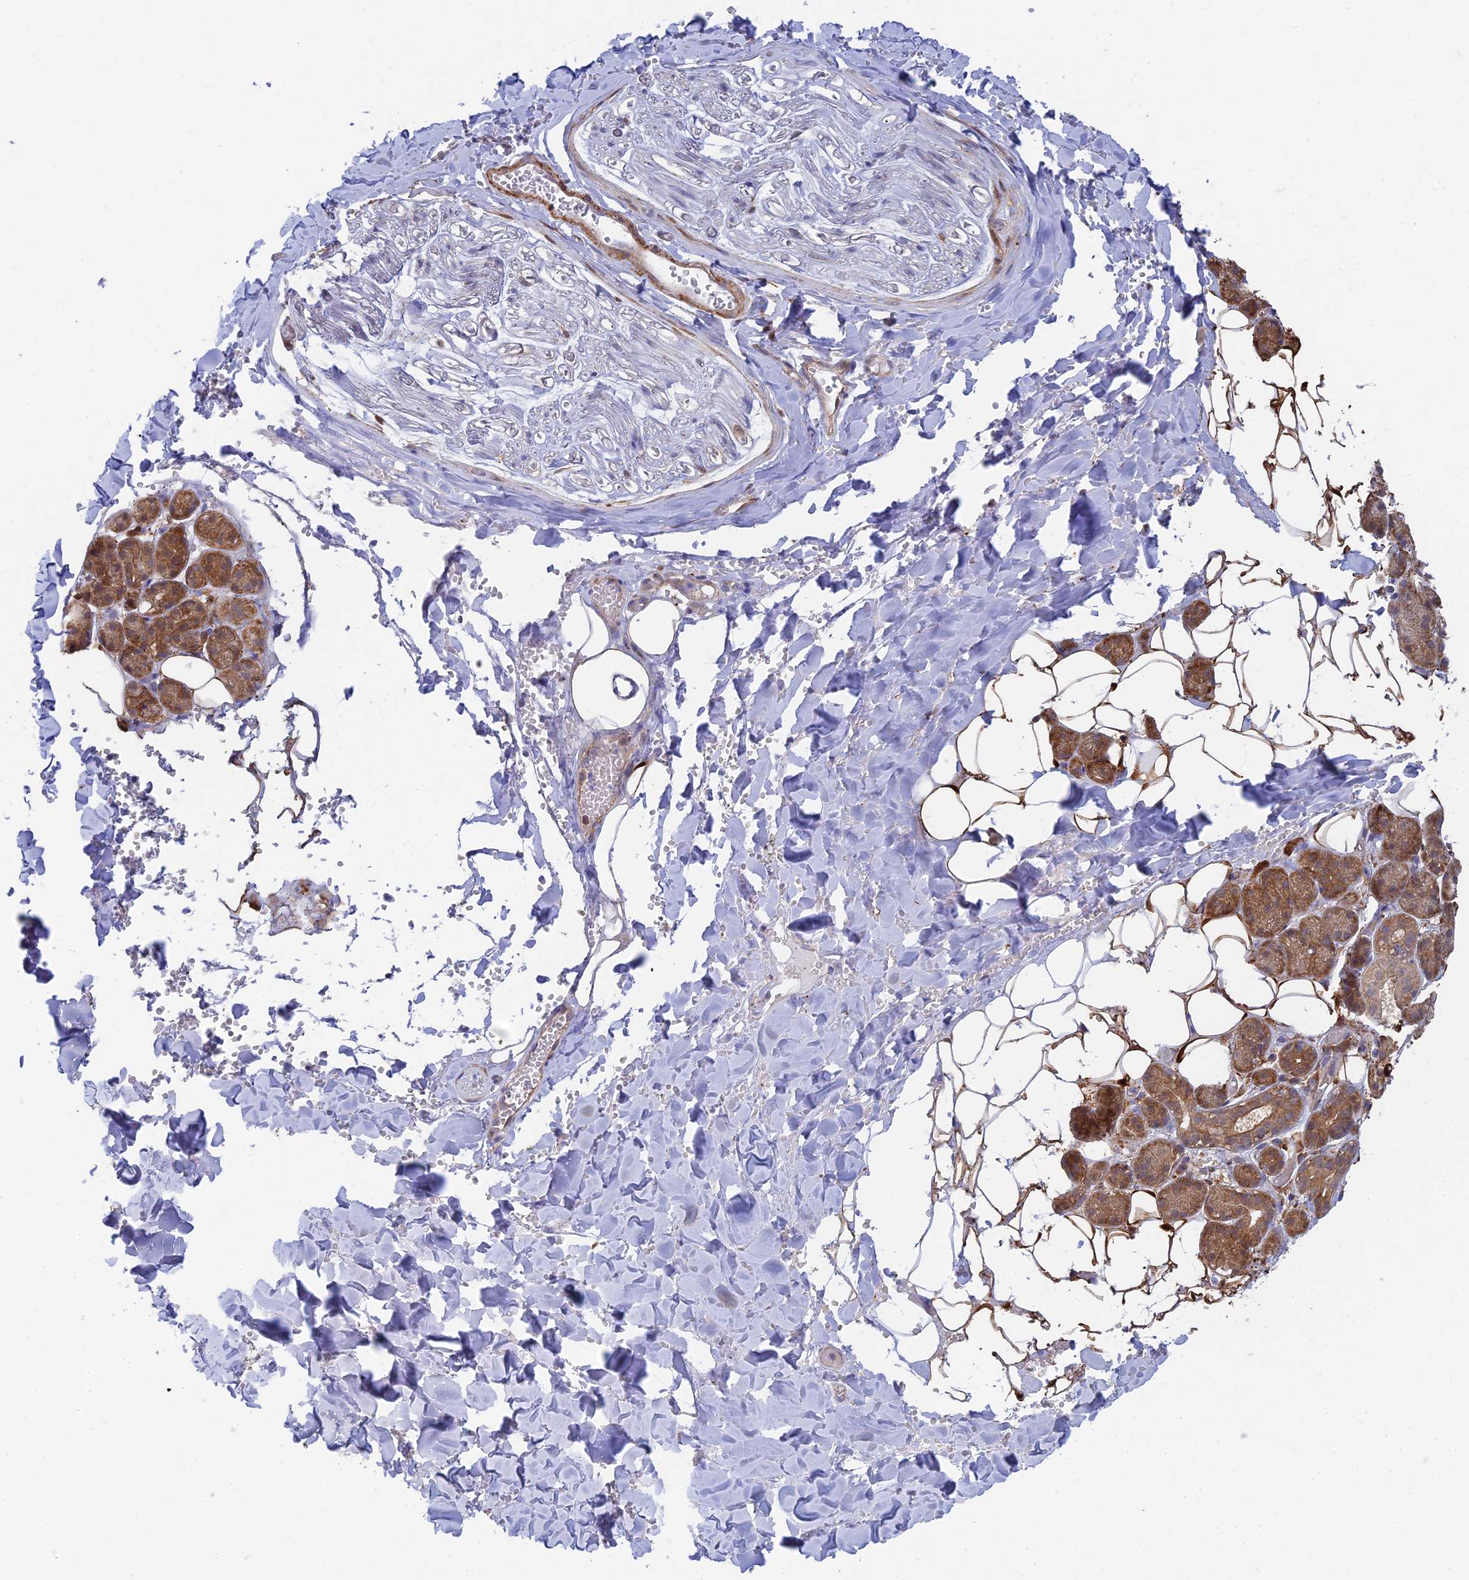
{"staining": {"intensity": "moderate", "quantity": "25%-75%", "location": "cytoplasmic/membranous"}, "tissue": "salivary gland", "cell_type": "Glandular cells", "image_type": "normal", "snomed": [{"axis": "morphology", "description": "Normal tissue, NOS"}, {"axis": "topography", "description": "Salivary gland"}], "caption": "The micrograph exhibits immunohistochemical staining of unremarkable salivary gland. There is moderate cytoplasmic/membranous positivity is identified in about 25%-75% of glandular cells.", "gene": "INCA1", "patient": {"sex": "female", "age": 33}}